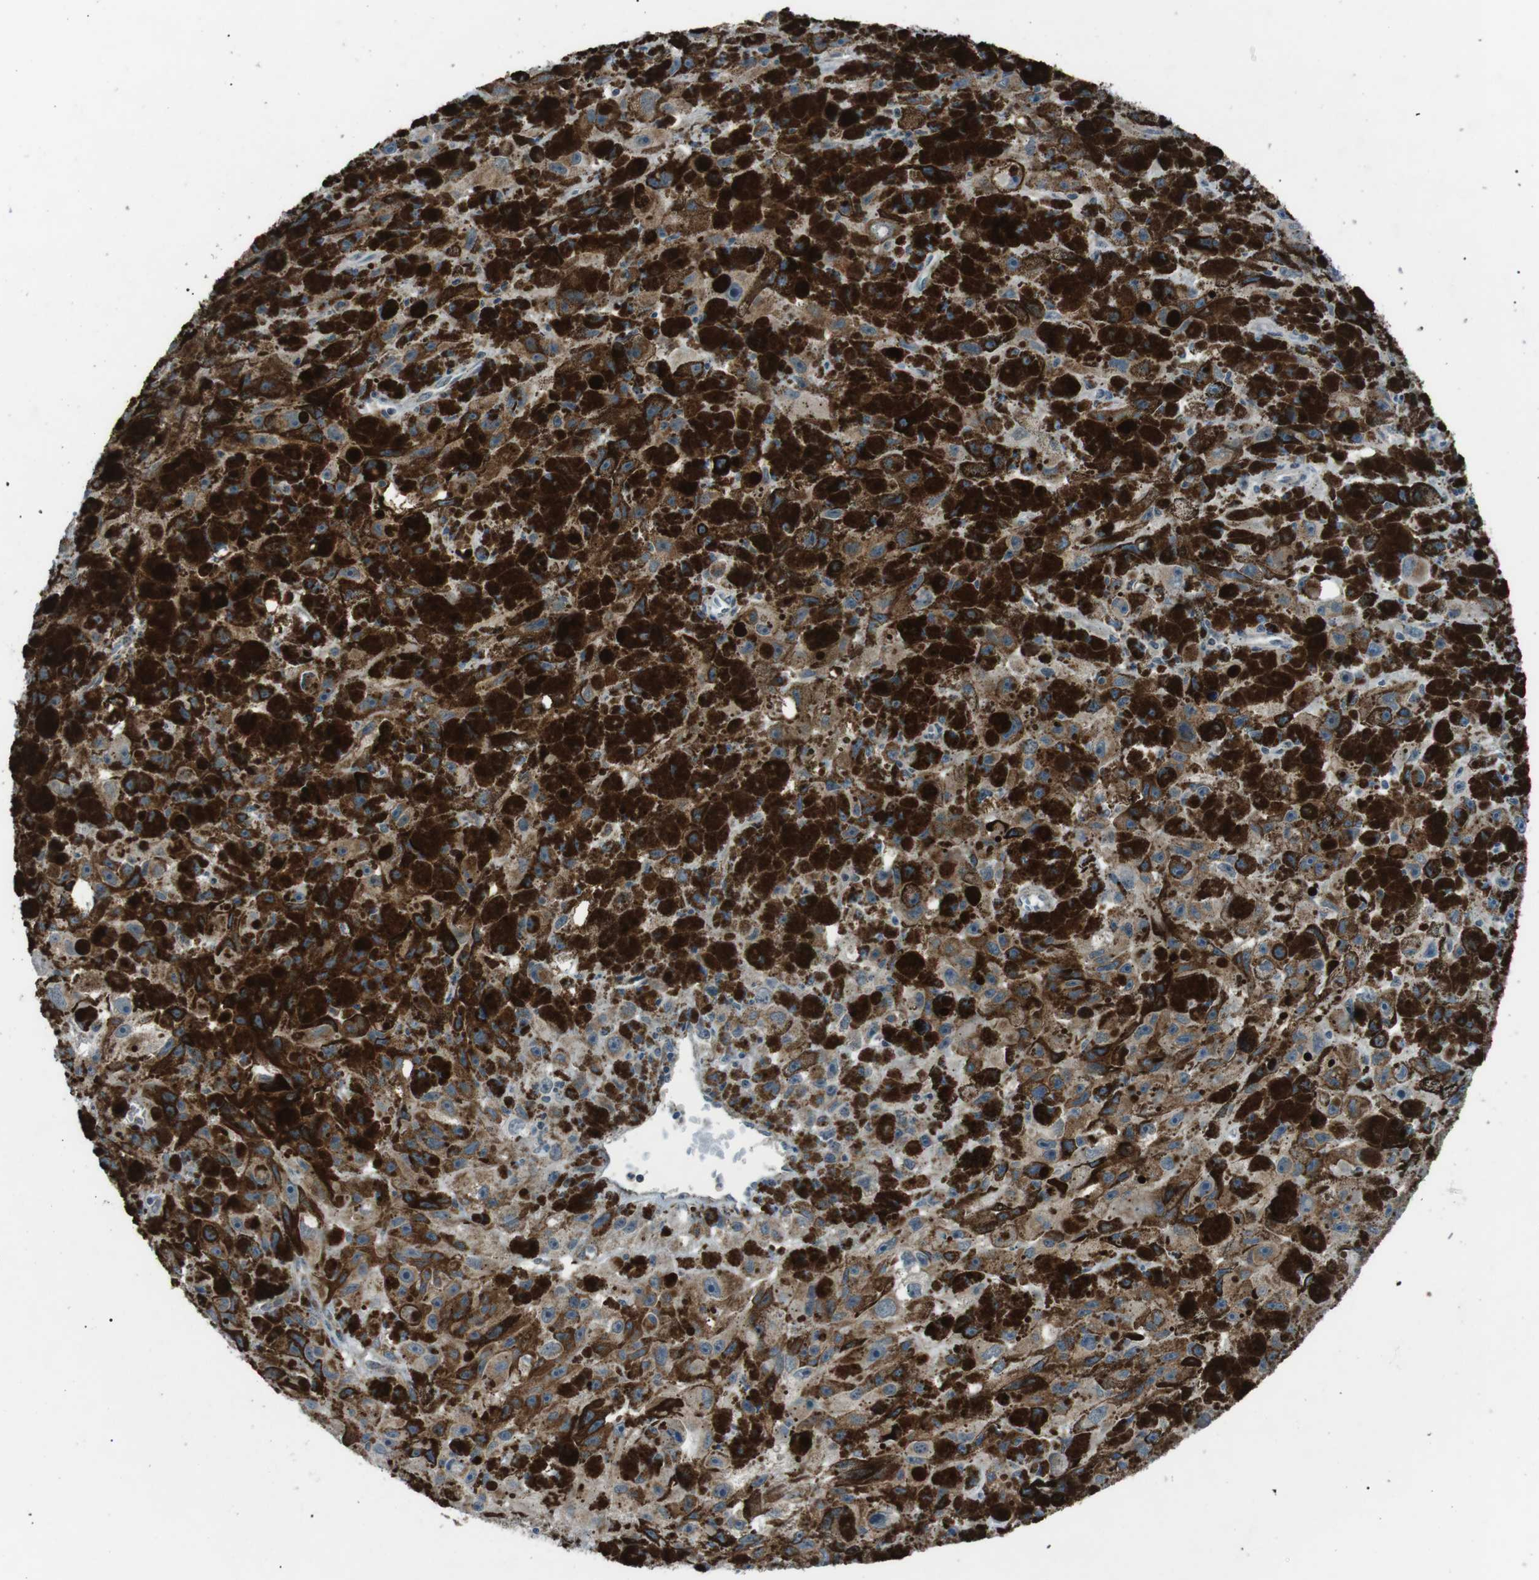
{"staining": {"intensity": "weak", "quantity": "25%-75%", "location": "cytoplasmic/membranous"}, "tissue": "melanoma", "cell_type": "Tumor cells", "image_type": "cancer", "snomed": [{"axis": "morphology", "description": "Malignant melanoma, NOS"}, {"axis": "topography", "description": "Skin"}], "caption": "Immunohistochemistry (IHC) of malignant melanoma exhibits low levels of weak cytoplasmic/membranous positivity in approximately 25%-75% of tumor cells.", "gene": "ARID5B", "patient": {"sex": "female", "age": 104}}